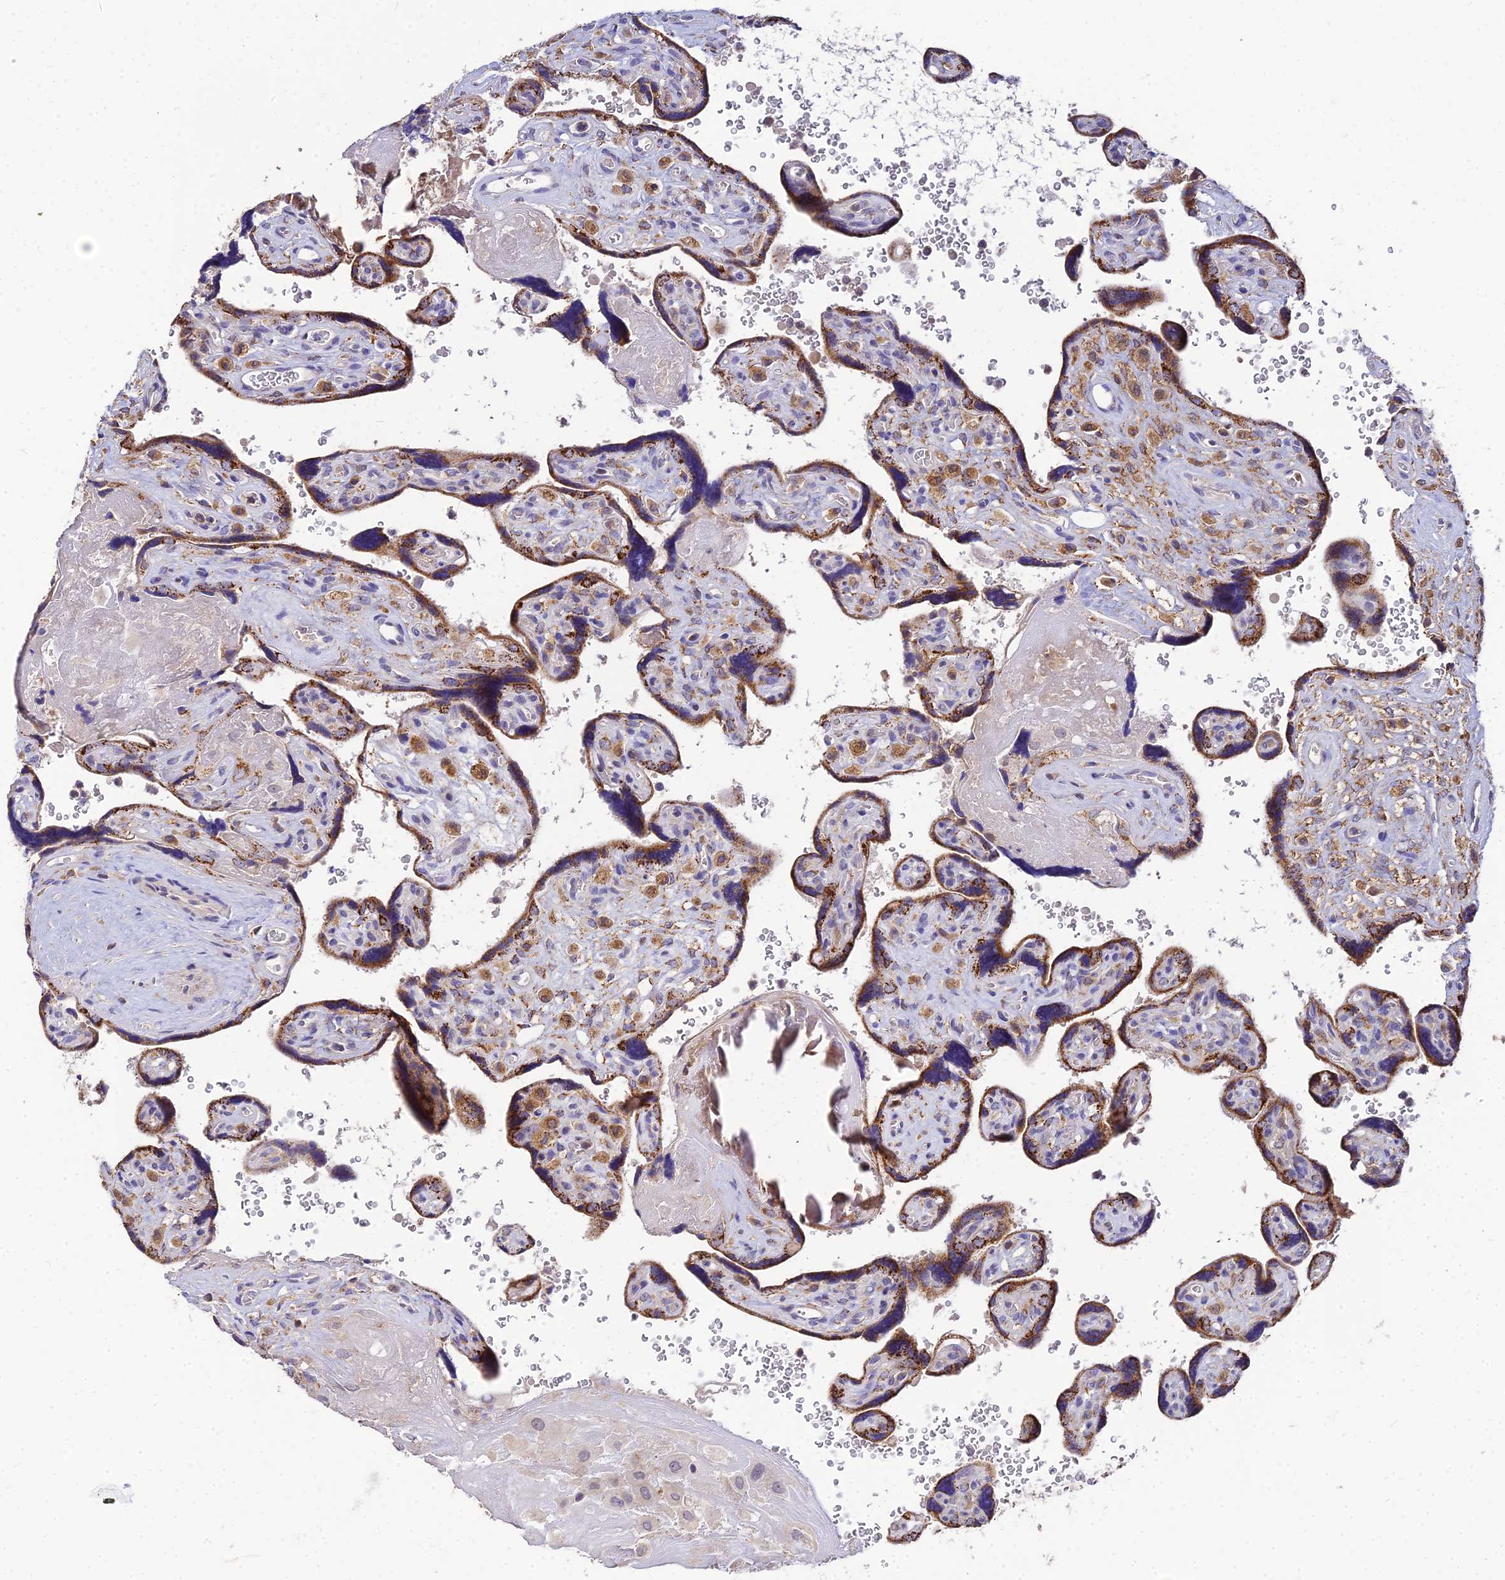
{"staining": {"intensity": "negative", "quantity": "none", "location": "none"}, "tissue": "placenta", "cell_type": "Decidual cells", "image_type": "normal", "snomed": [{"axis": "morphology", "description": "Normal tissue, NOS"}, {"axis": "topography", "description": "Placenta"}], "caption": "Immunohistochemical staining of unremarkable human placenta shows no significant positivity in decidual cells. The staining is performed using DAB brown chromogen with nuclei counter-stained in using hematoxylin.", "gene": "ARL8A", "patient": {"sex": "female", "age": 39}}